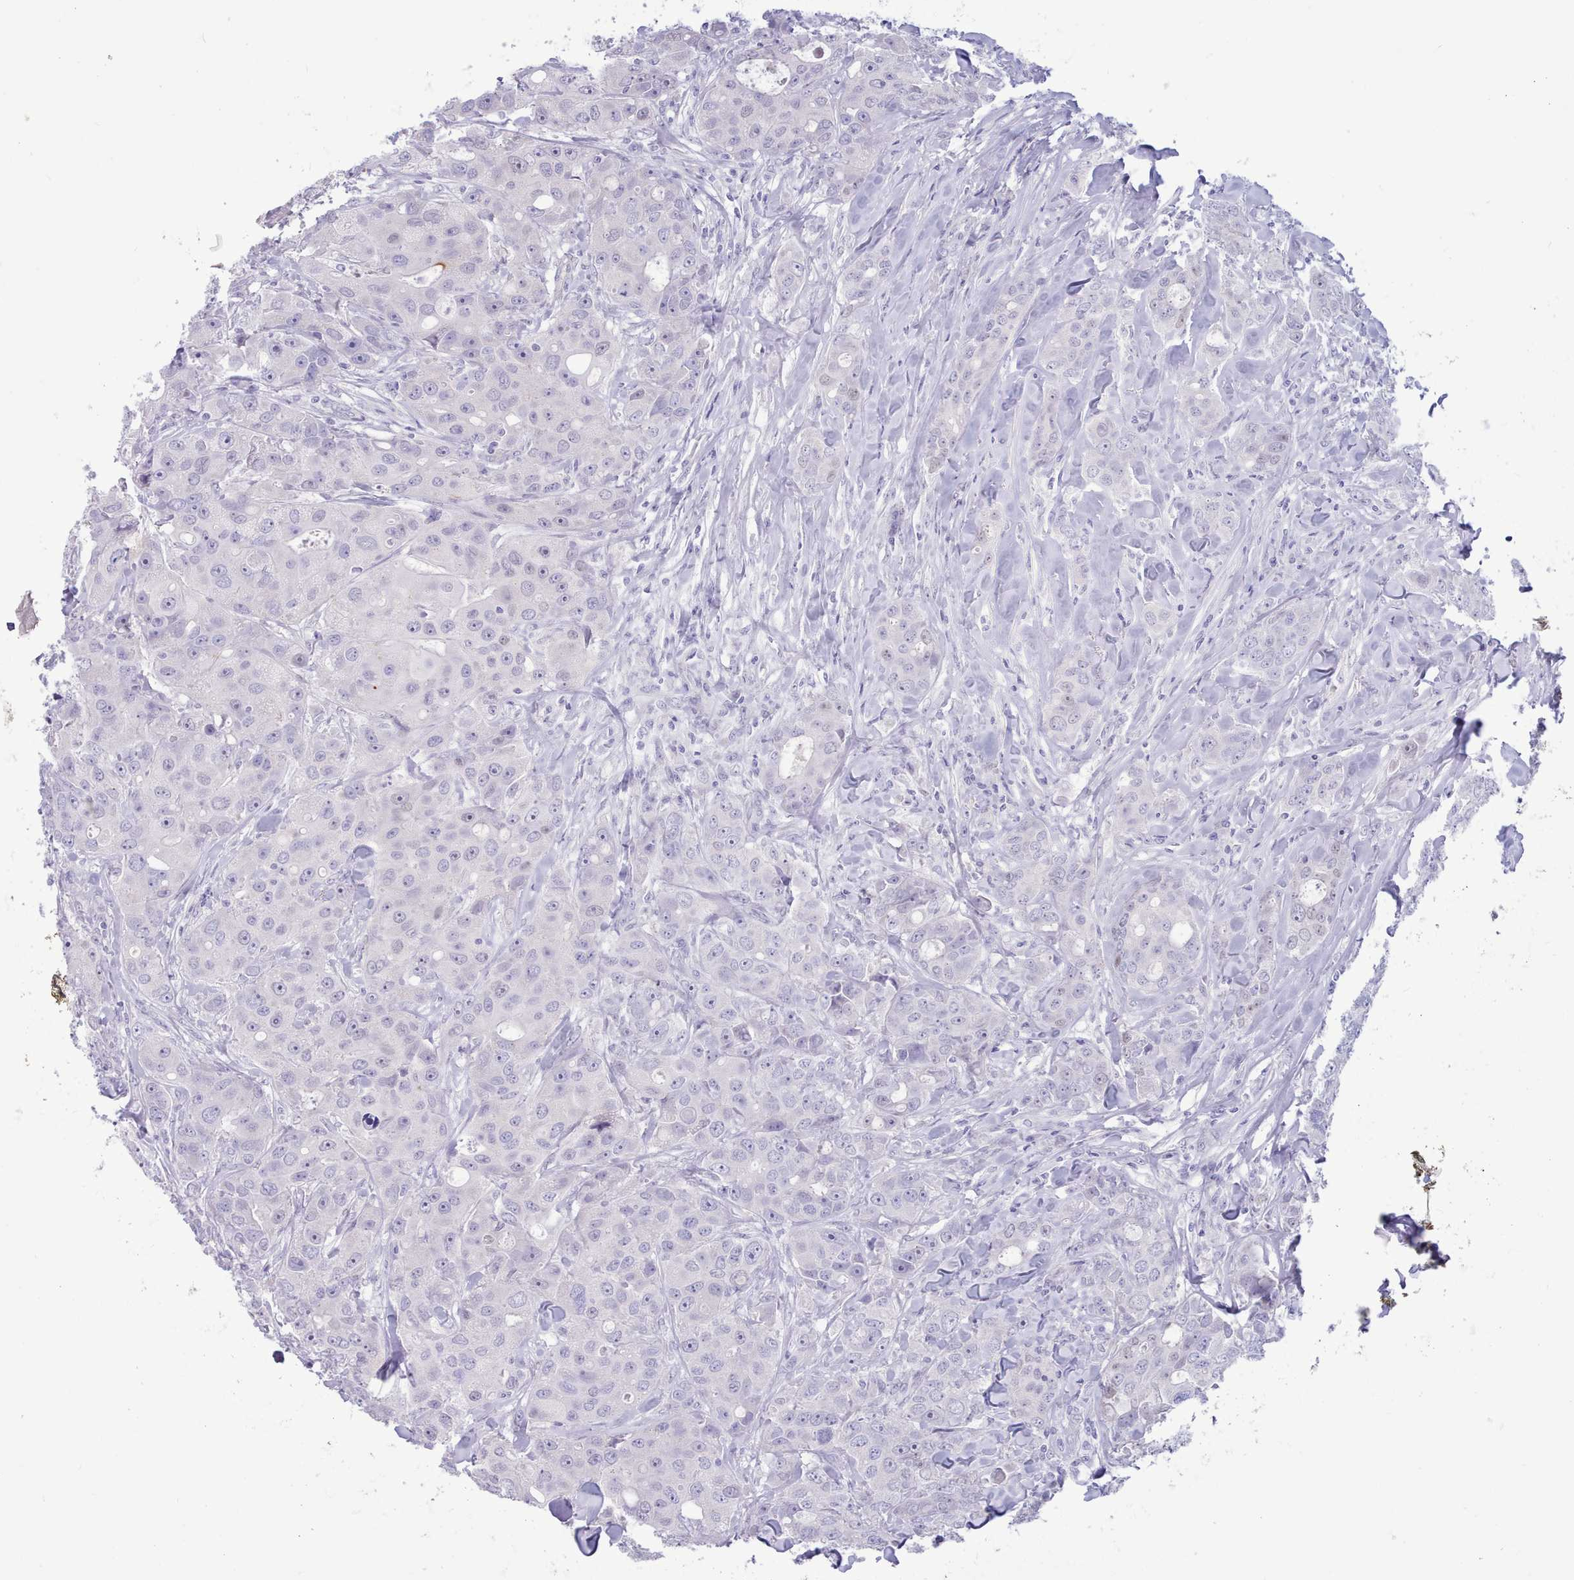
{"staining": {"intensity": "negative", "quantity": "none", "location": "none"}, "tissue": "breast cancer", "cell_type": "Tumor cells", "image_type": "cancer", "snomed": [{"axis": "morphology", "description": "Duct carcinoma"}, {"axis": "topography", "description": "Breast"}], "caption": "Photomicrograph shows no protein expression in tumor cells of breast intraductal carcinoma tissue. (DAB (3,3'-diaminobenzidine) IHC visualized using brightfield microscopy, high magnification).", "gene": "TMEM253", "patient": {"sex": "female", "age": 43}}